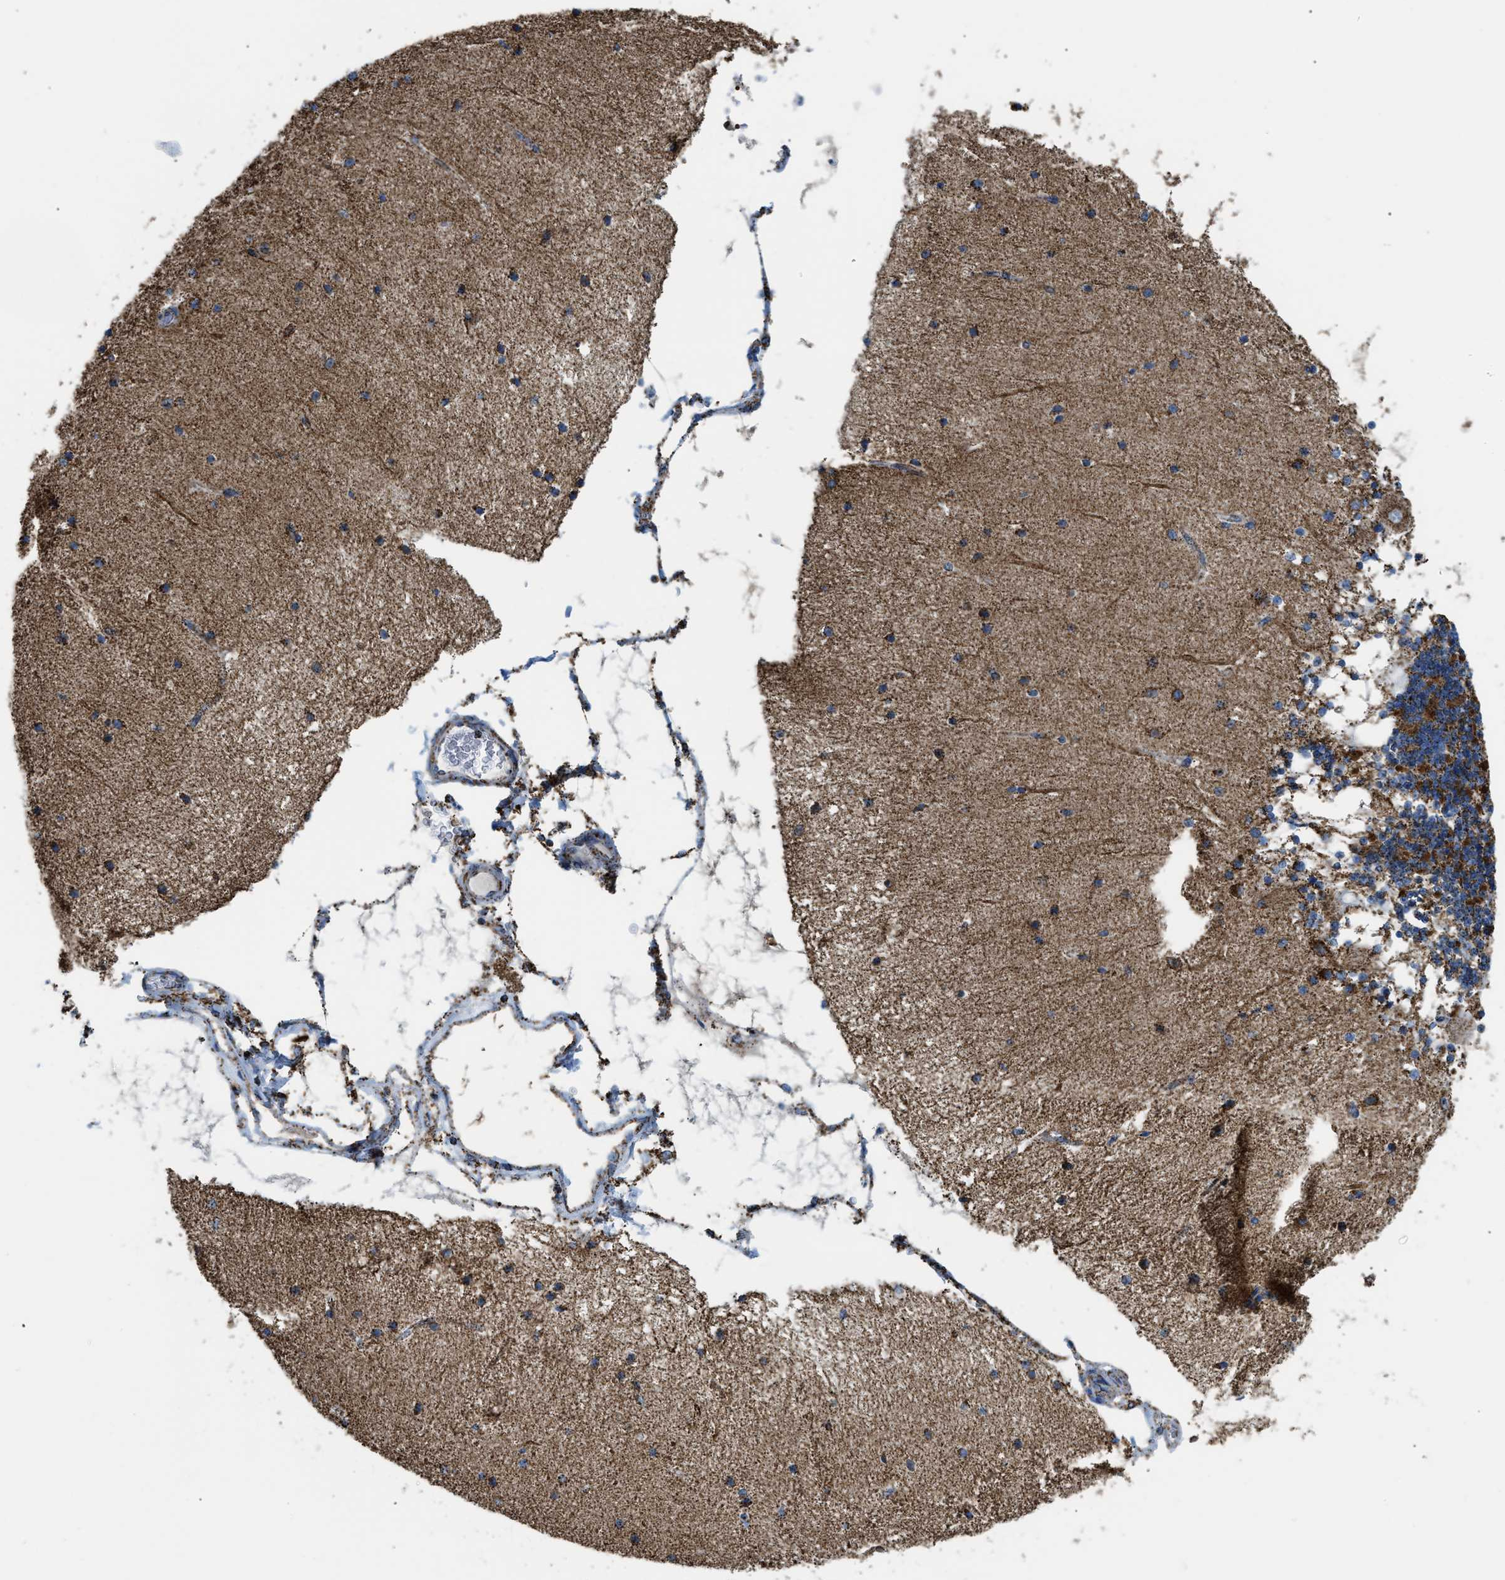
{"staining": {"intensity": "moderate", "quantity": ">75%", "location": "cytoplasmic/membranous"}, "tissue": "cerebellum", "cell_type": "Cells in granular layer", "image_type": "normal", "snomed": [{"axis": "morphology", "description": "Normal tissue, NOS"}, {"axis": "topography", "description": "Cerebellum"}], "caption": "Immunohistochemical staining of benign cerebellum shows medium levels of moderate cytoplasmic/membranous expression in approximately >75% of cells in granular layer.", "gene": "ETFB", "patient": {"sex": "female", "age": 54}}